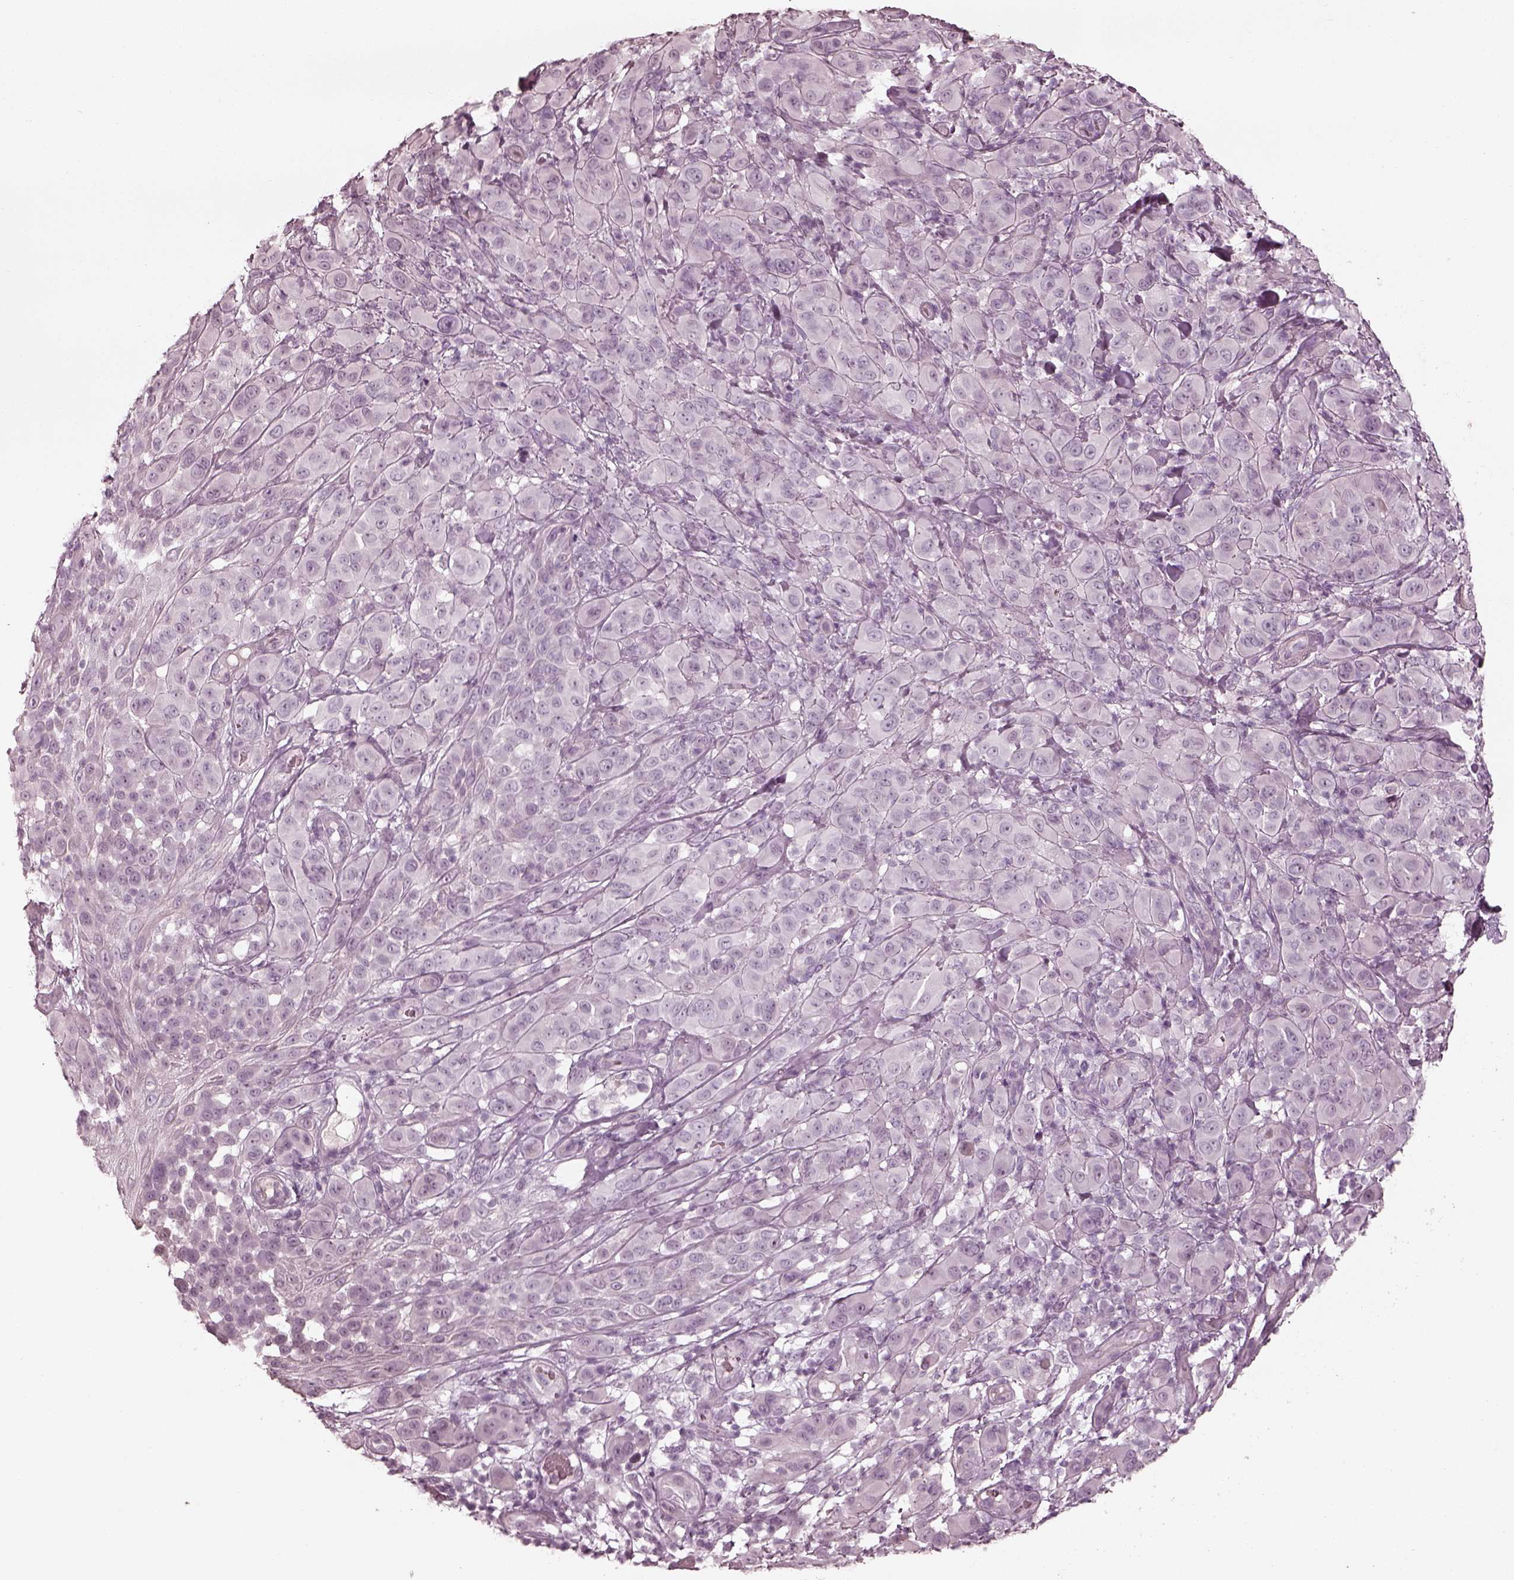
{"staining": {"intensity": "negative", "quantity": "none", "location": "none"}, "tissue": "melanoma", "cell_type": "Tumor cells", "image_type": "cancer", "snomed": [{"axis": "morphology", "description": "Malignant melanoma, NOS"}, {"axis": "topography", "description": "Skin"}], "caption": "A micrograph of malignant melanoma stained for a protein exhibits no brown staining in tumor cells.", "gene": "ADRB3", "patient": {"sex": "female", "age": 87}}